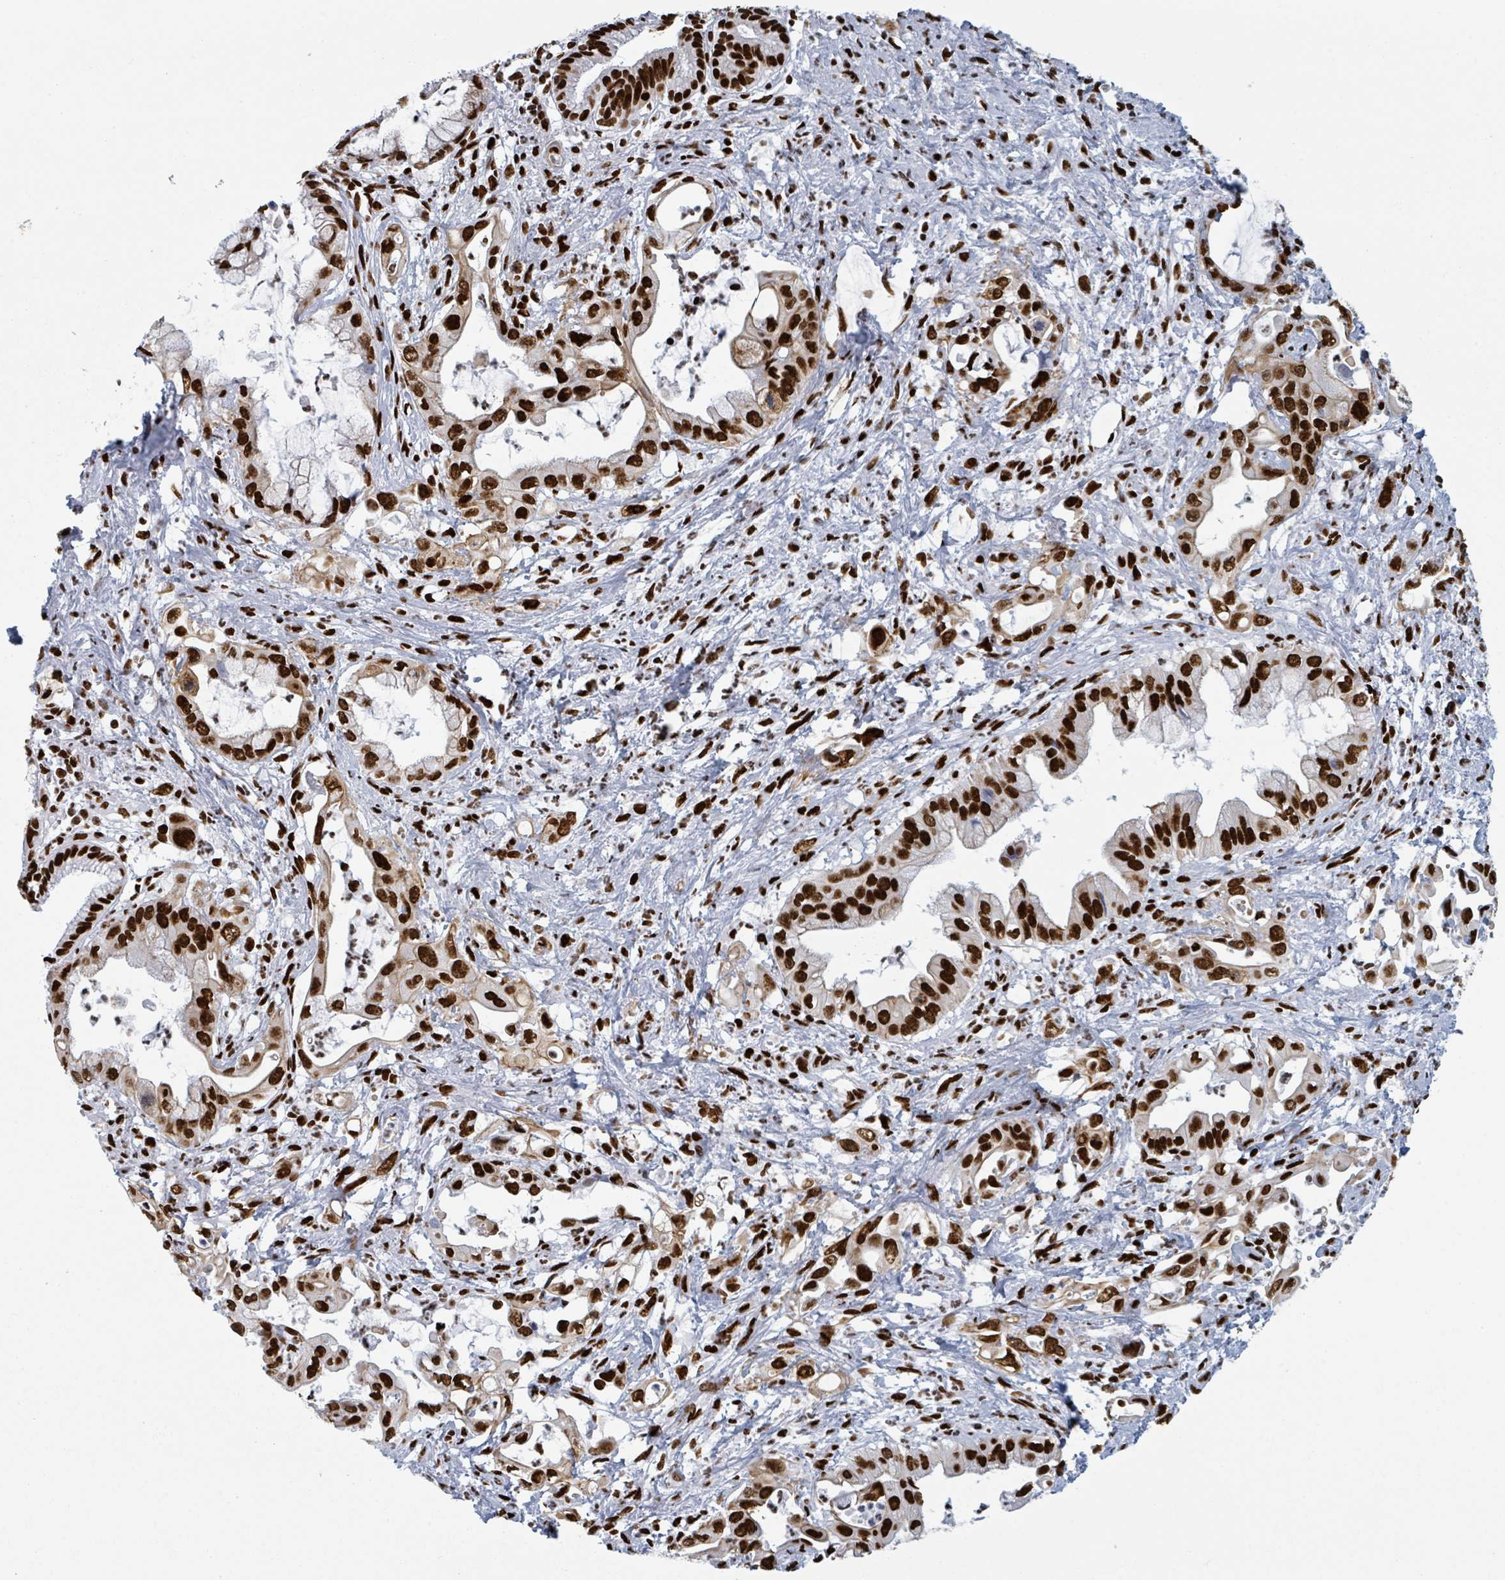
{"staining": {"intensity": "strong", "quantity": ">75%", "location": "nuclear"}, "tissue": "pancreatic cancer", "cell_type": "Tumor cells", "image_type": "cancer", "snomed": [{"axis": "morphology", "description": "Adenocarcinoma, NOS"}, {"axis": "topography", "description": "Pancreas"}], "caption": "The immunohistochemical stain labels strong nuclear expression in tumor cells of pancreatic cancer tissue.", "gene": "DHX16", "patient": {"sex": "male", "age": 61}}